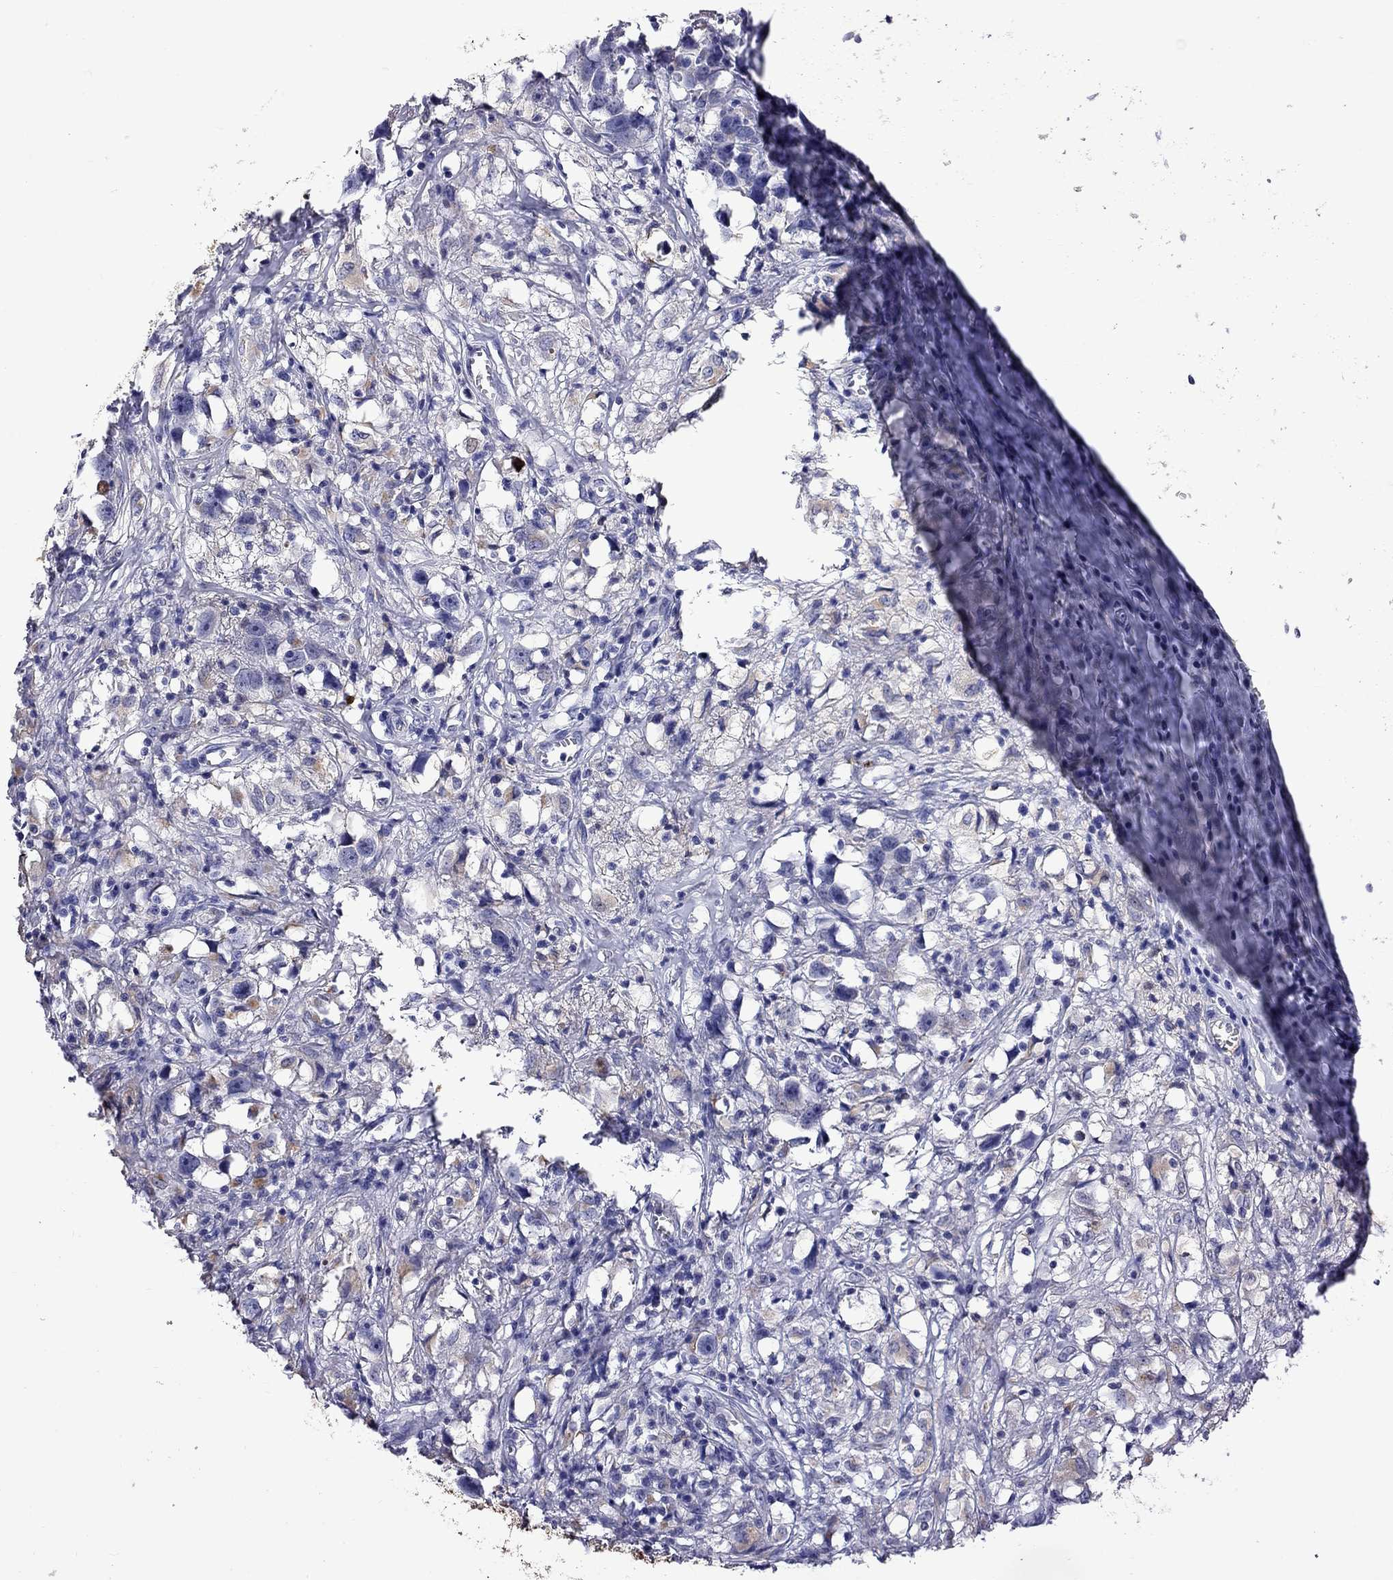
{"staining": {"intensity": "weak", "quantity": "<25%", "location": "cytoplasmic/membranous"}, "tissue": "testis cancer", "cell_type": "Tumor cells", "image_type": "cancer", "snomed": [{"axis": "morphology", "description": "Seminoma, NOS"}, {"axis": "topography", "description": "Testis"}], "caption": "Image shows no significant protein expression in tumor cells of testis seminoma. (IHC, brightfield microscopy, high magnification).", "gene": "SERPINA3", "patient": {"sex": "male", "age": 49}}